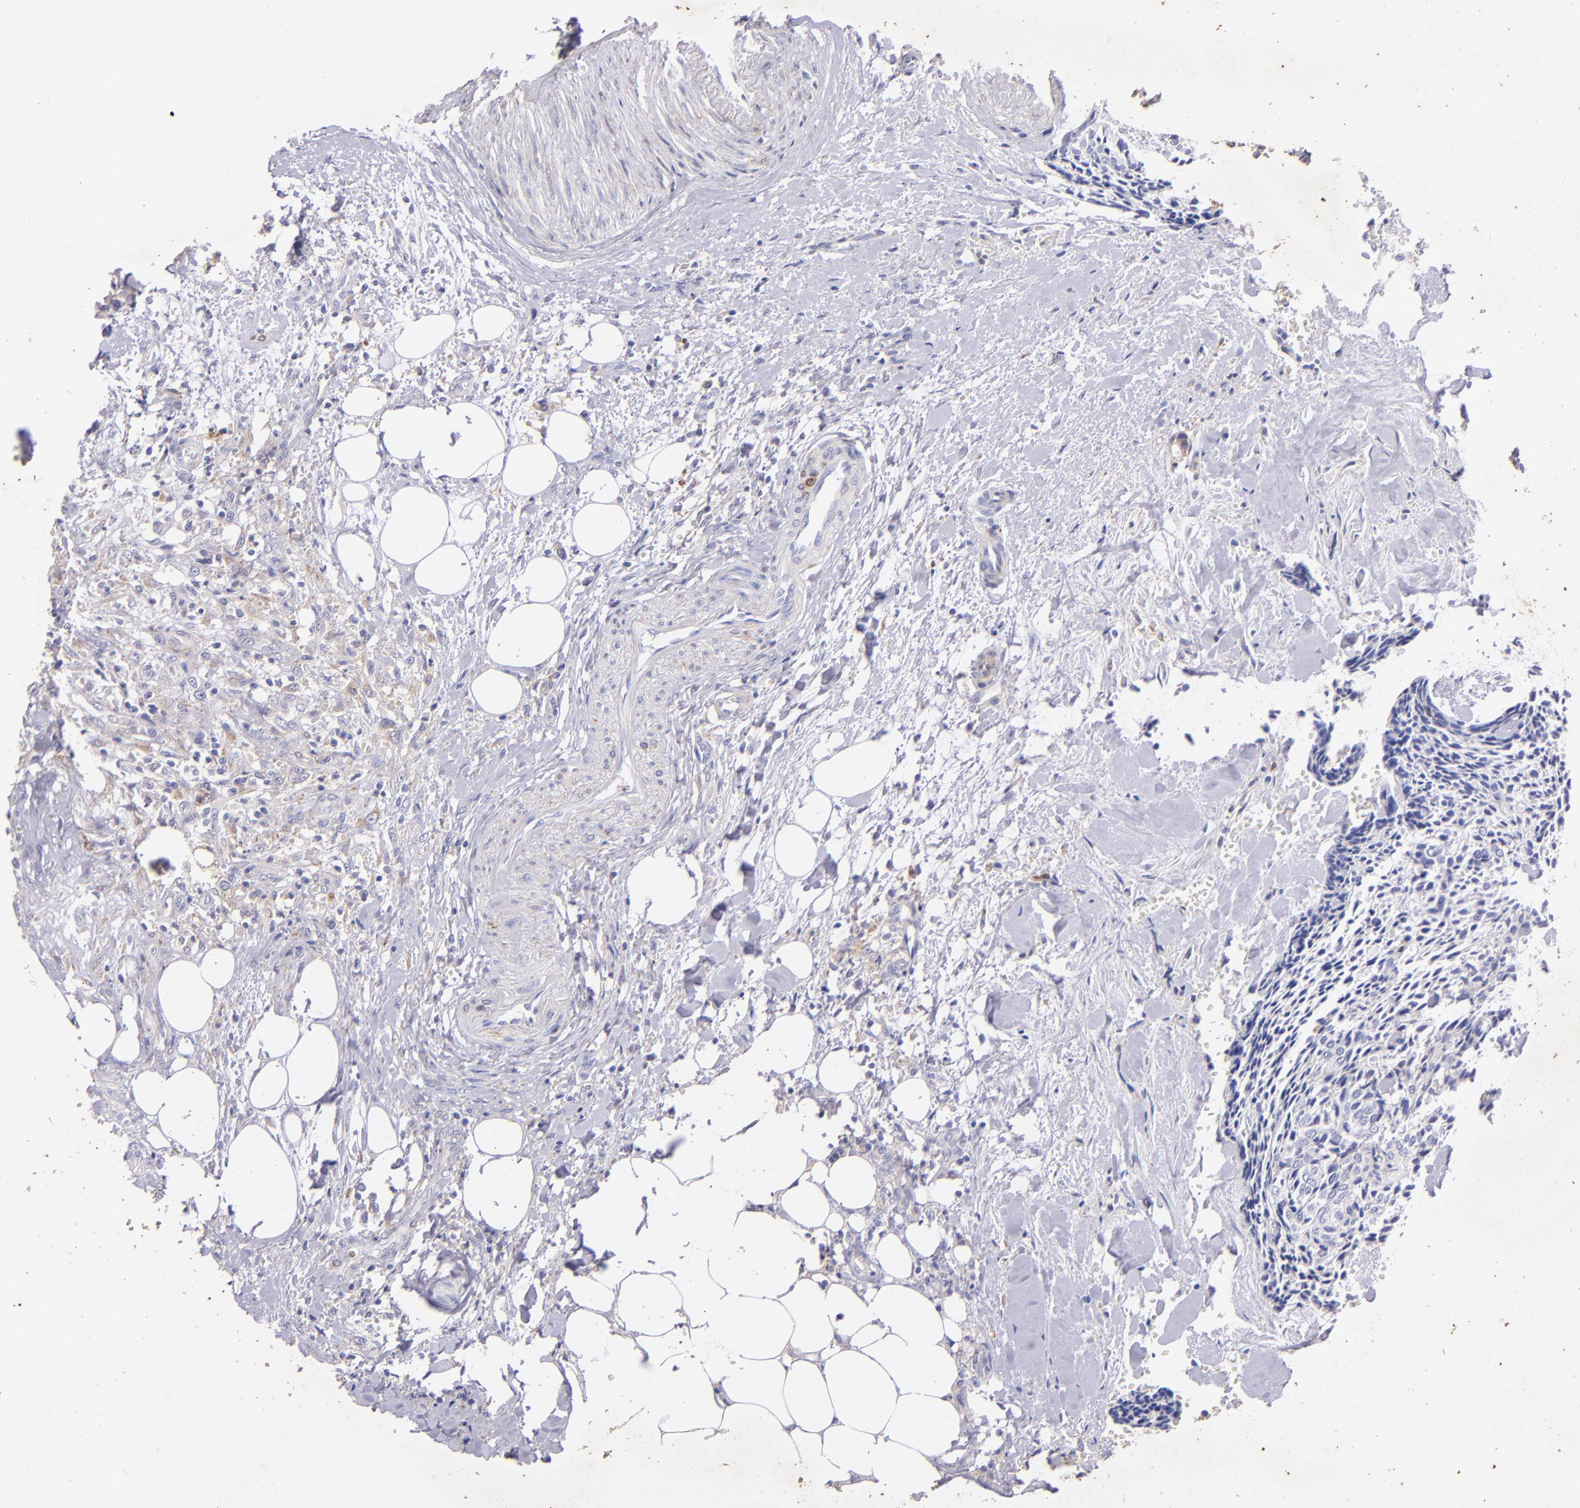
{"staining": {"intensity": "negative", "quantity": "none", "location": "none"}, "tissue": "head and neck cancer", "cell_type": "Tumor cells", "image_type": "cancer", "snomed": [{"axis": "morphology", "description": "Squamous cell carcinoma, NOS"}, {"axis": "topography", "description": "Salivary gland"}, {"axis": "topography", "description": "Head-Neck"}], "caption": "Protein analysis of head and neck cancer reveals no significant staining in tumor cells.", "gene": "RET", "patient": {"sex": "male", "age": 70}}